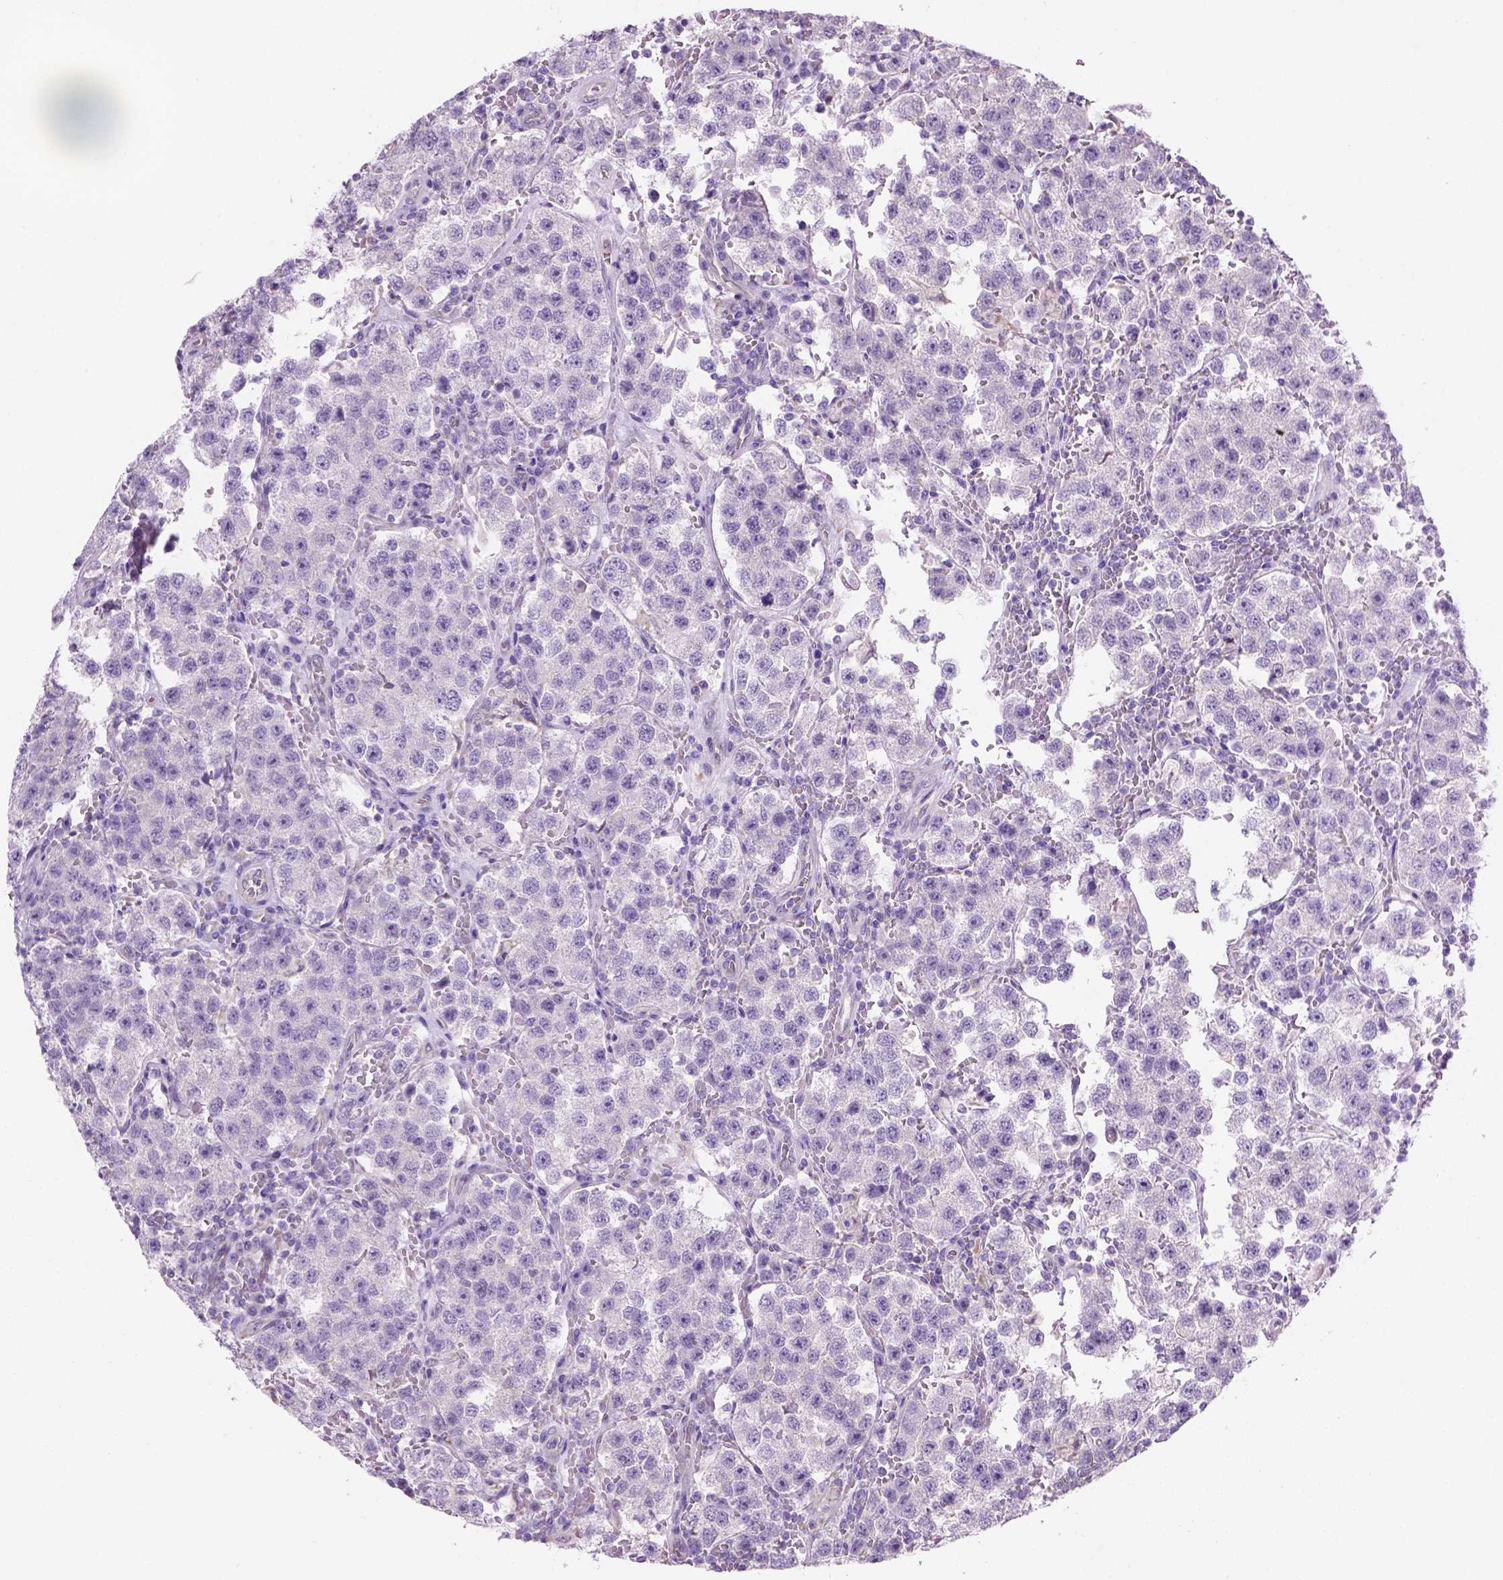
{"staining": {"intensity": "negative", "quantity": "none", "location": "none"}, "tissue": "testis cancer", "cell_type": "Tumor cells", "image_type": "cancer", "snomed": [{"axis": "morphology", "description": "Seminoma, NOS"}, {"axis": "topography", "description": "Testis"}], "caption": "This is an IHC histopathology image of human testis seminoma. There is no staining in tumor cells.", "gene": "CD84", "patient": {"sex": "male", "age": 37}}